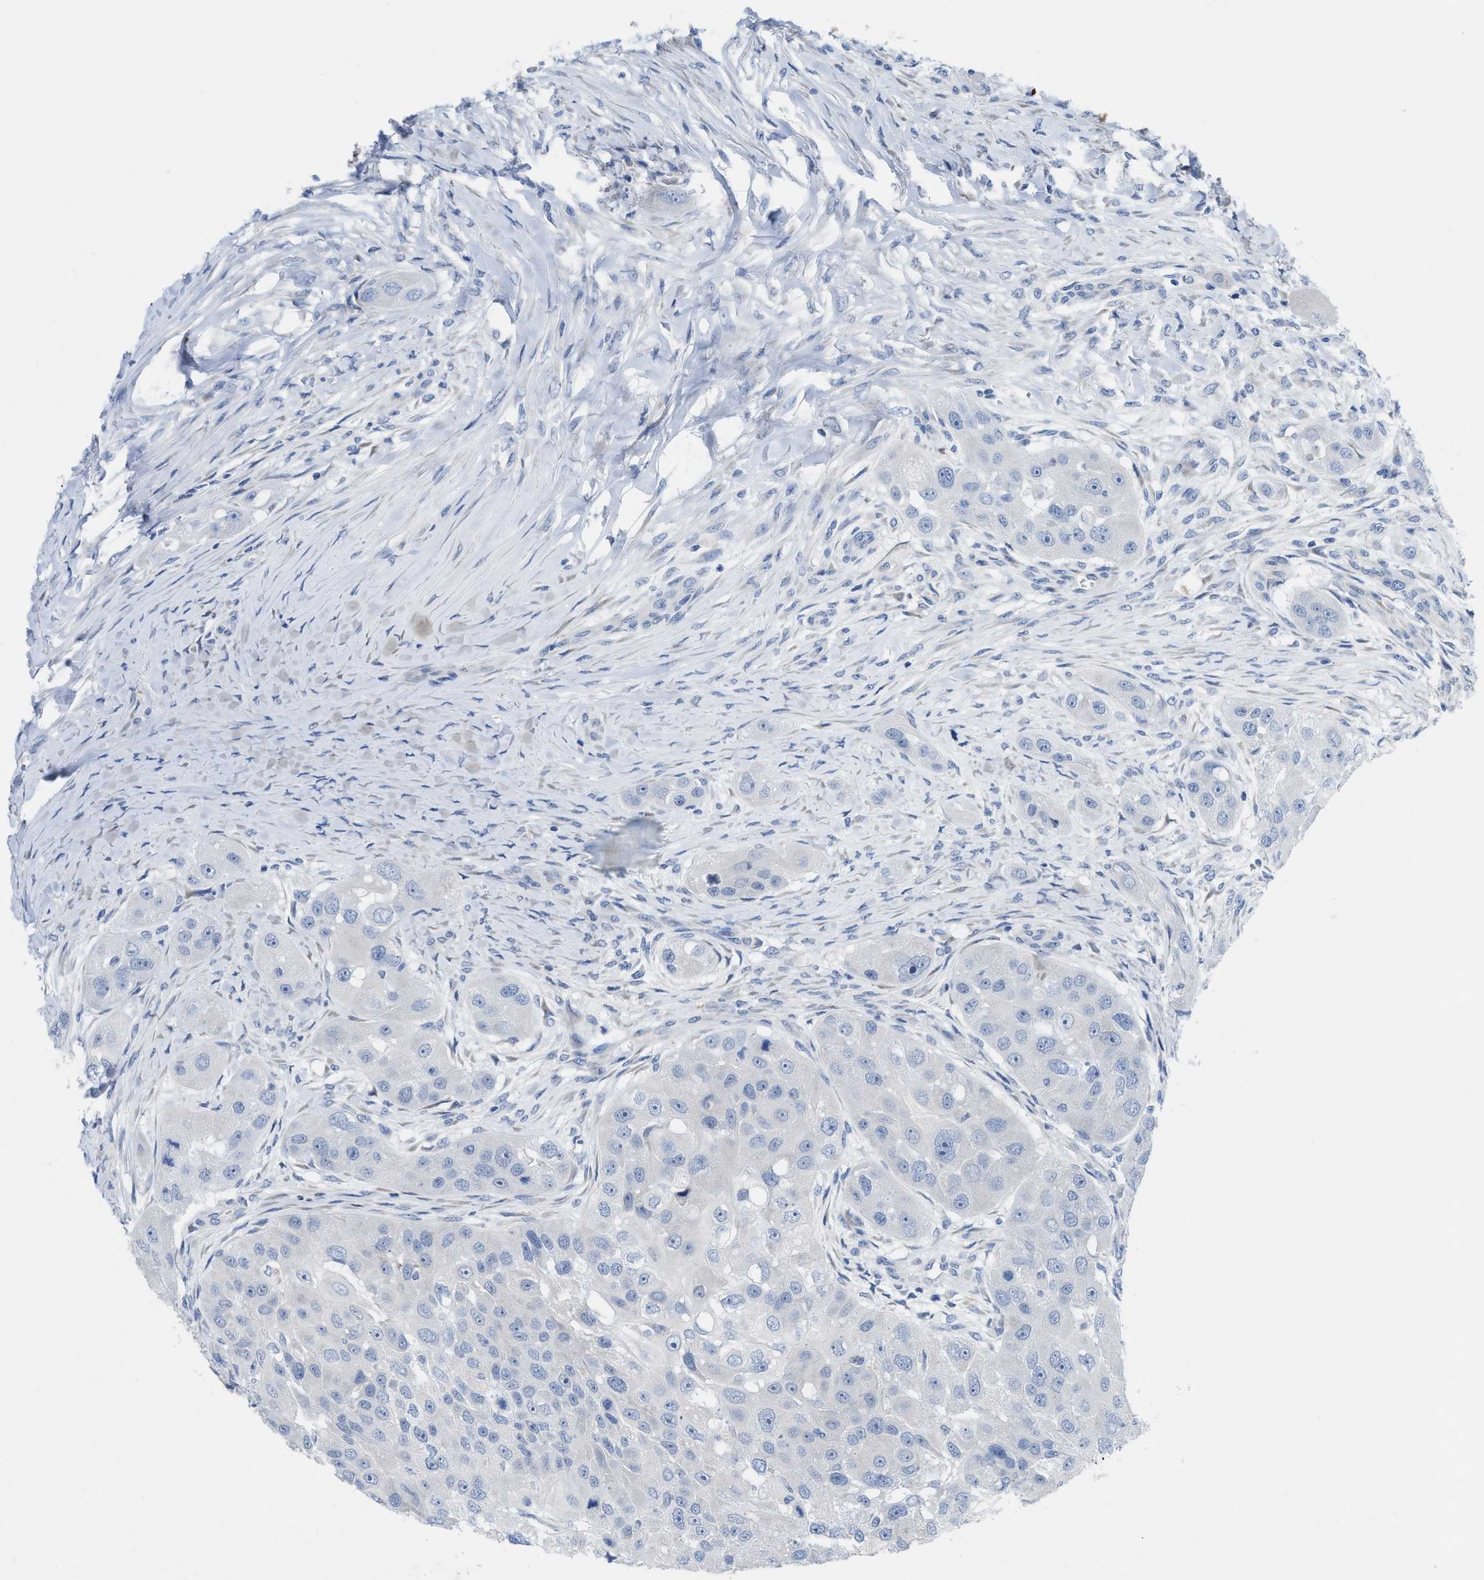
{"staining": {"intensity": "negative", "quantity": "none", "location": "none"}, "tissue": "head and neck cancer", "cell_type": "Tumor cells", "image_type": "cancer", "snomed": [{"axis": "morphology", "description": "Normal tissue, NOS"}, {"axis": "morphology", "description": "Squamous cell carcinoma, NOS"}, {"axis": "topography", "description": "Skeletal muscle"}, {"axis": "topography", "description": "Head-Neck"}], "caption": "This micrograph is of head and neck squamous cell carcinoma stained with IHC to label a protein in brown with the nuclei are counter-stained blue. There is no expression in tumor cells.", "gene": "CPA2", "patient": {"sex": "male", "age": 51}}